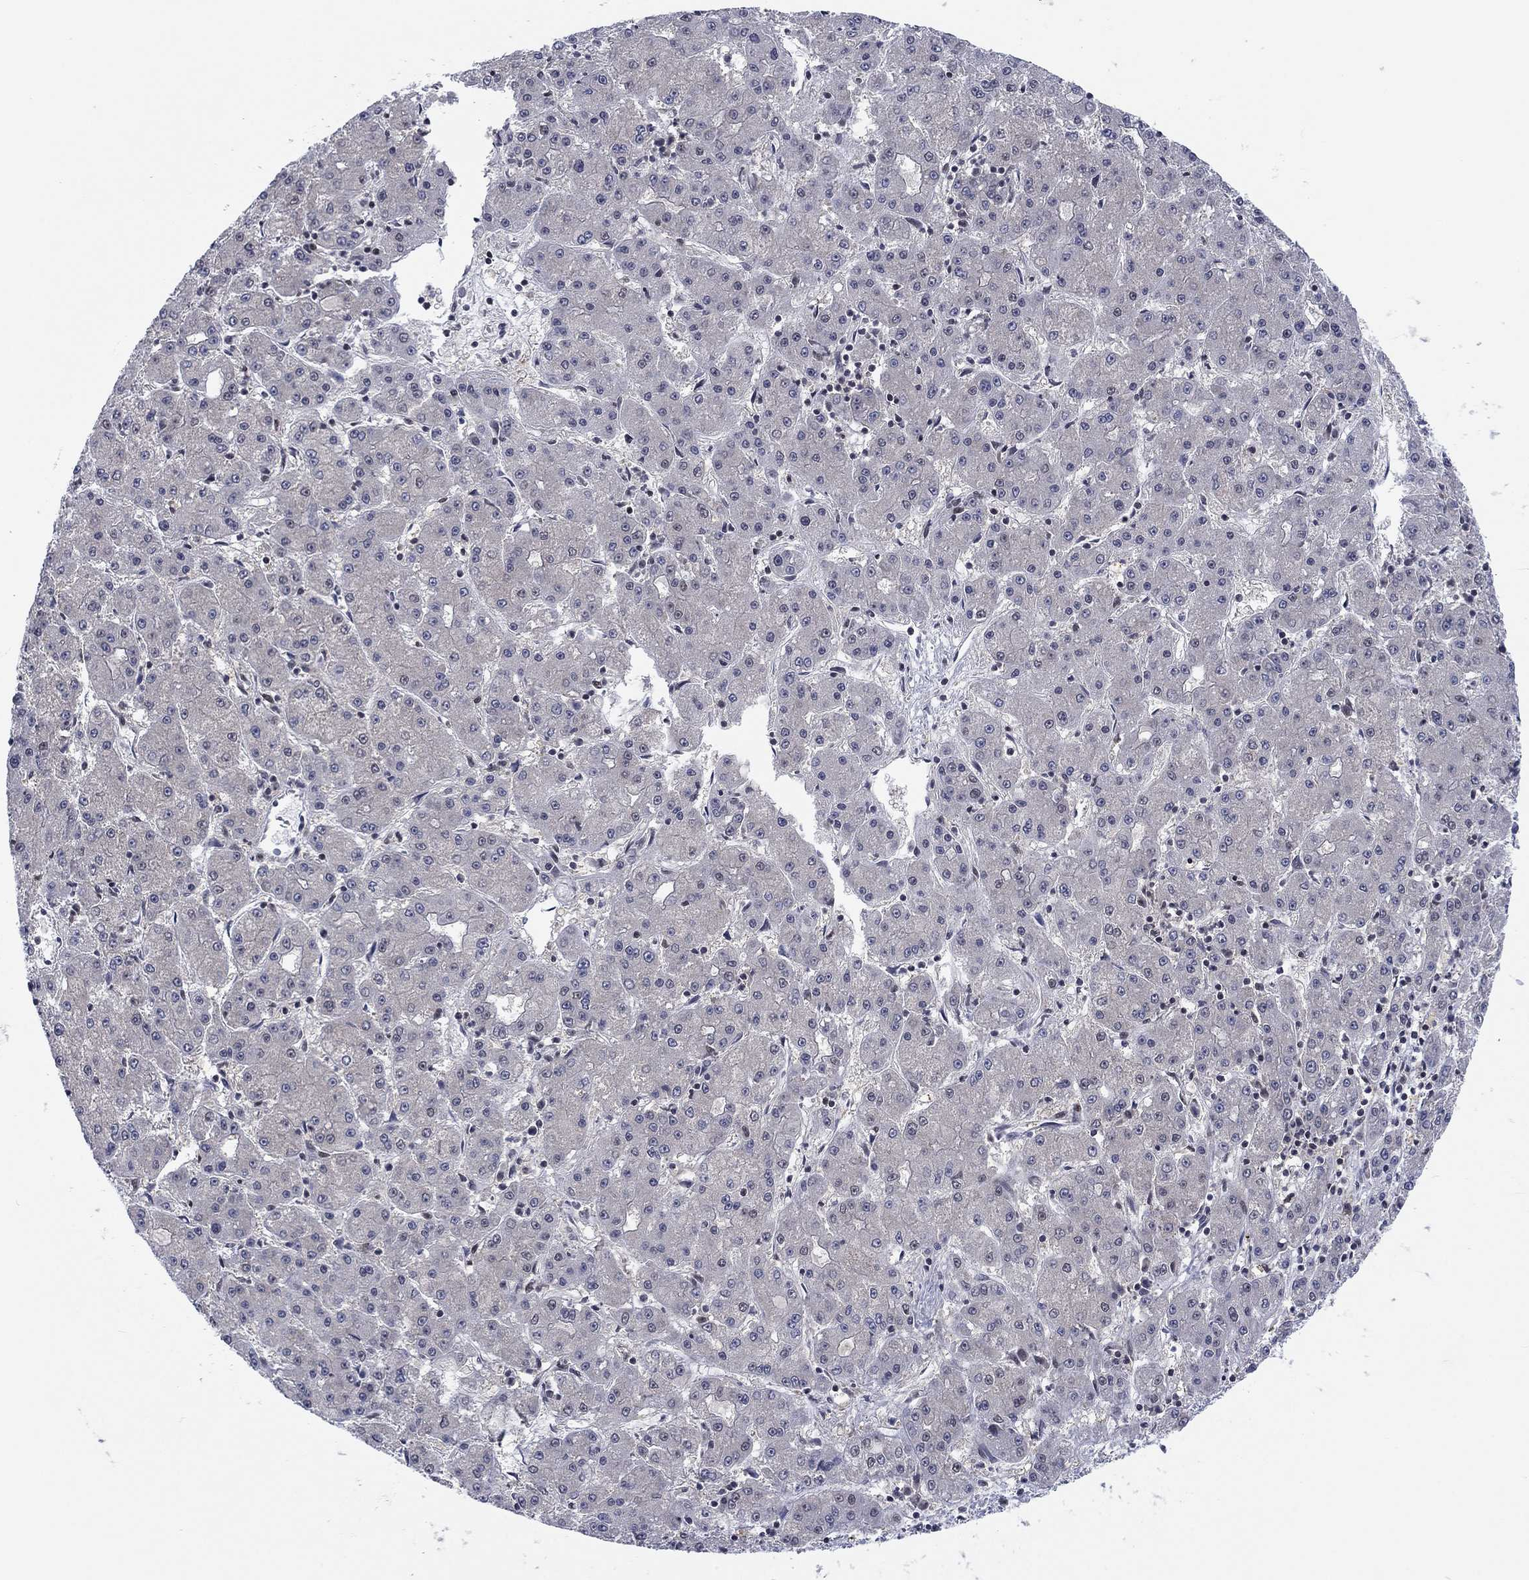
{"staining": {"intensity": "negative", "quantity": "none", "location": "none"}, "tissue": "liver cancer", "cell_type": "Tumor cells", "image_type": "cancer", "snomed": [{"axis": "morphology", "description": "Carcinoma, Hepatocellular, NOS"}, {"axis": "topography", "description": "Liver"}], "caption": "IHC image of neoplastic tissue: liver cancer stained with DAB demonstrates no significant protein expression in tumor cells.", "gene": "FYTTD1", "patient": {"sex": "male", "age": 73}}